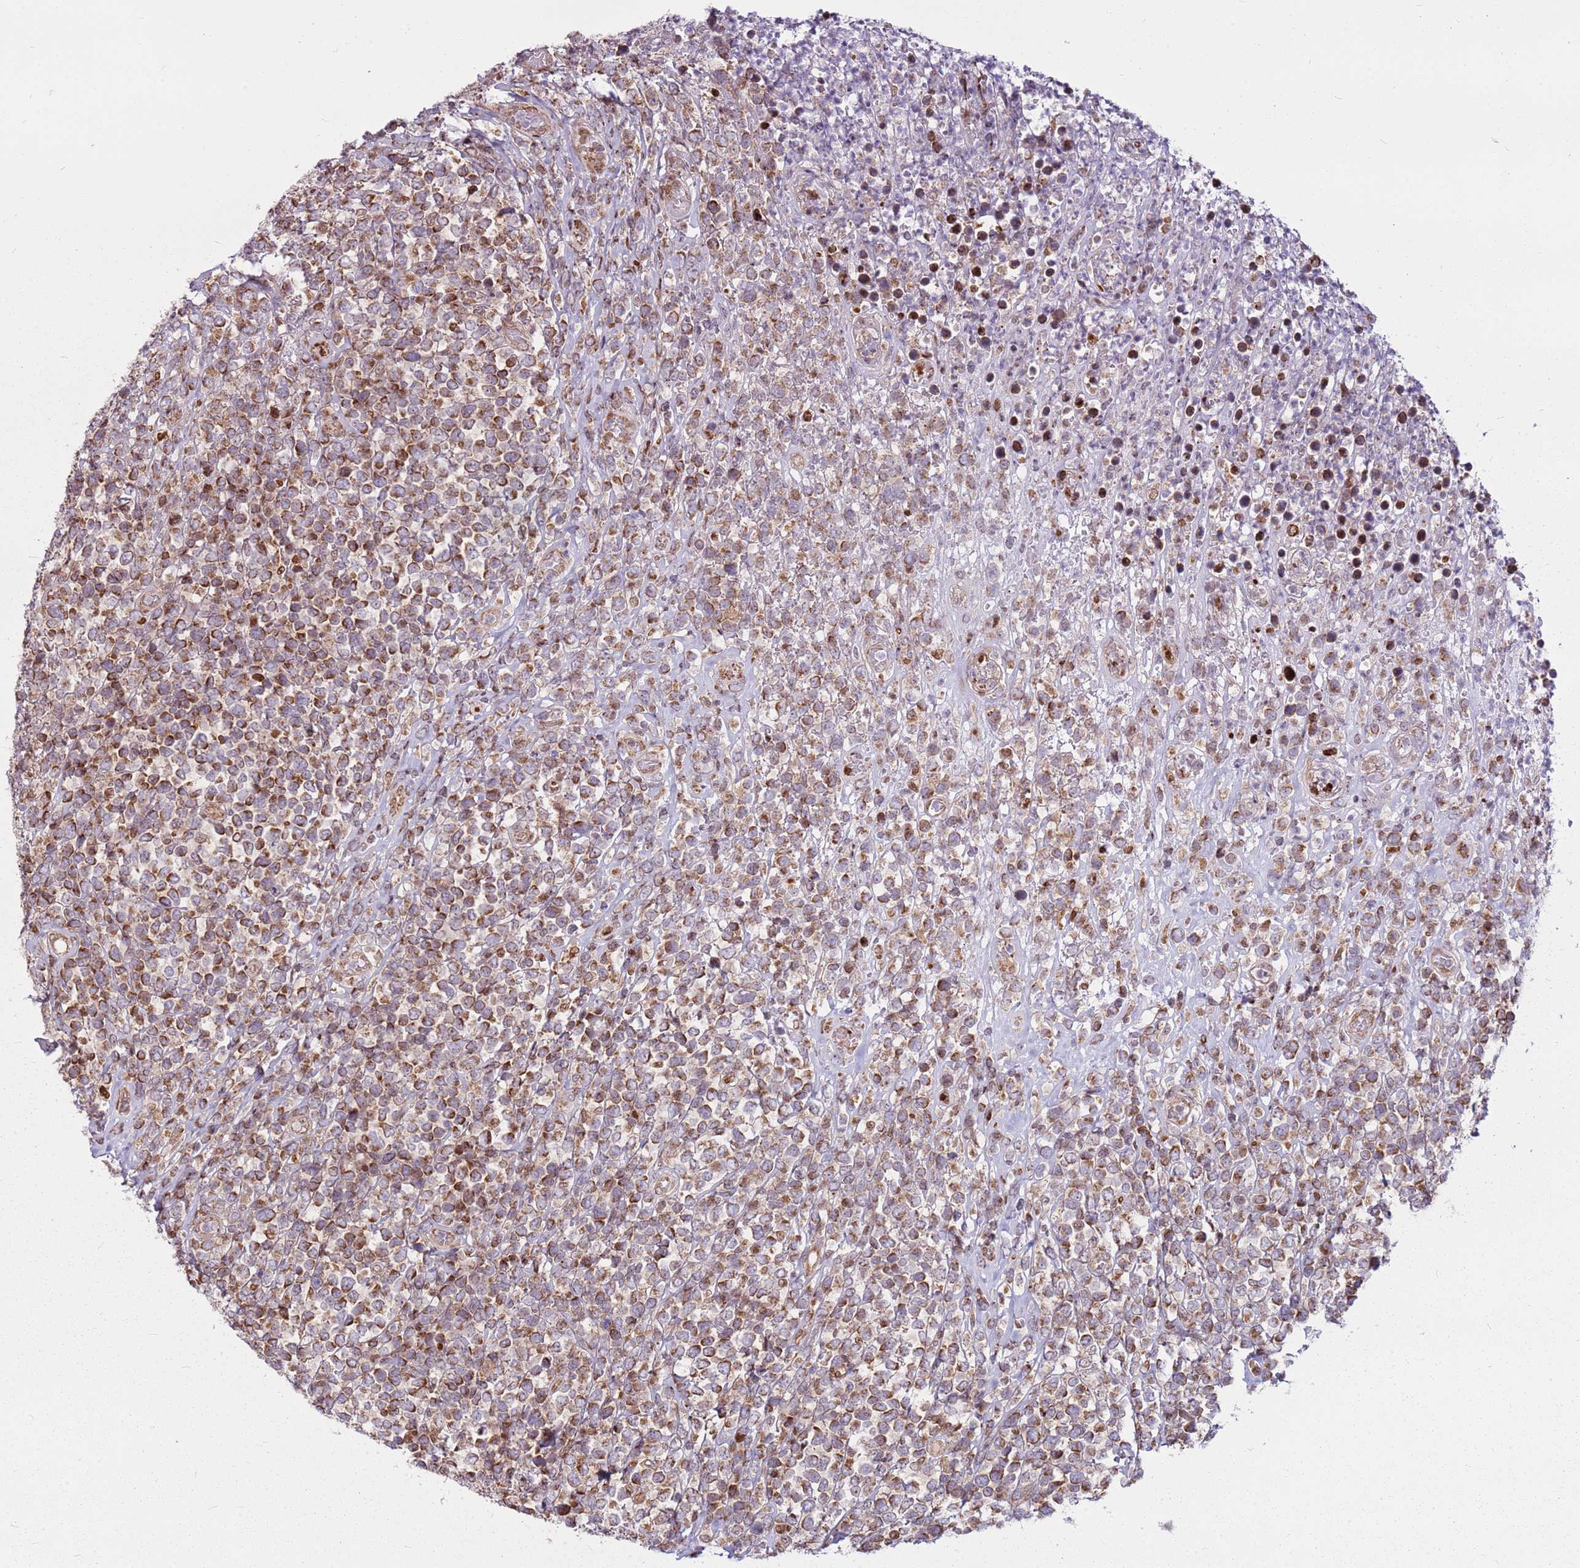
{"staining": {"intensity": "moderate", "quantity": ">75%", "location": "cytoplasmic/membranous"}, "tissue": "lymphoma", "cell_type": "Tumor cells", "image_type": "cancer", "snomed": [{"axis": "morphology", "description": "Malignant lymphoma, non-Hodgkin's type, High grade"}, {"axis": "topography", "description": "Soft tissue"}], "caption": "Immunohistochemistry of human malignant lymphoma, non-Hodgkin's type (high-grade) demonstrates medium levels of moderate cytoplasmic/membranous positivity in about >75% of tumor cells. Nuclei are stained in blue.", "gene": "PCTP", "patient": {"sex": "female", "age": 56}}